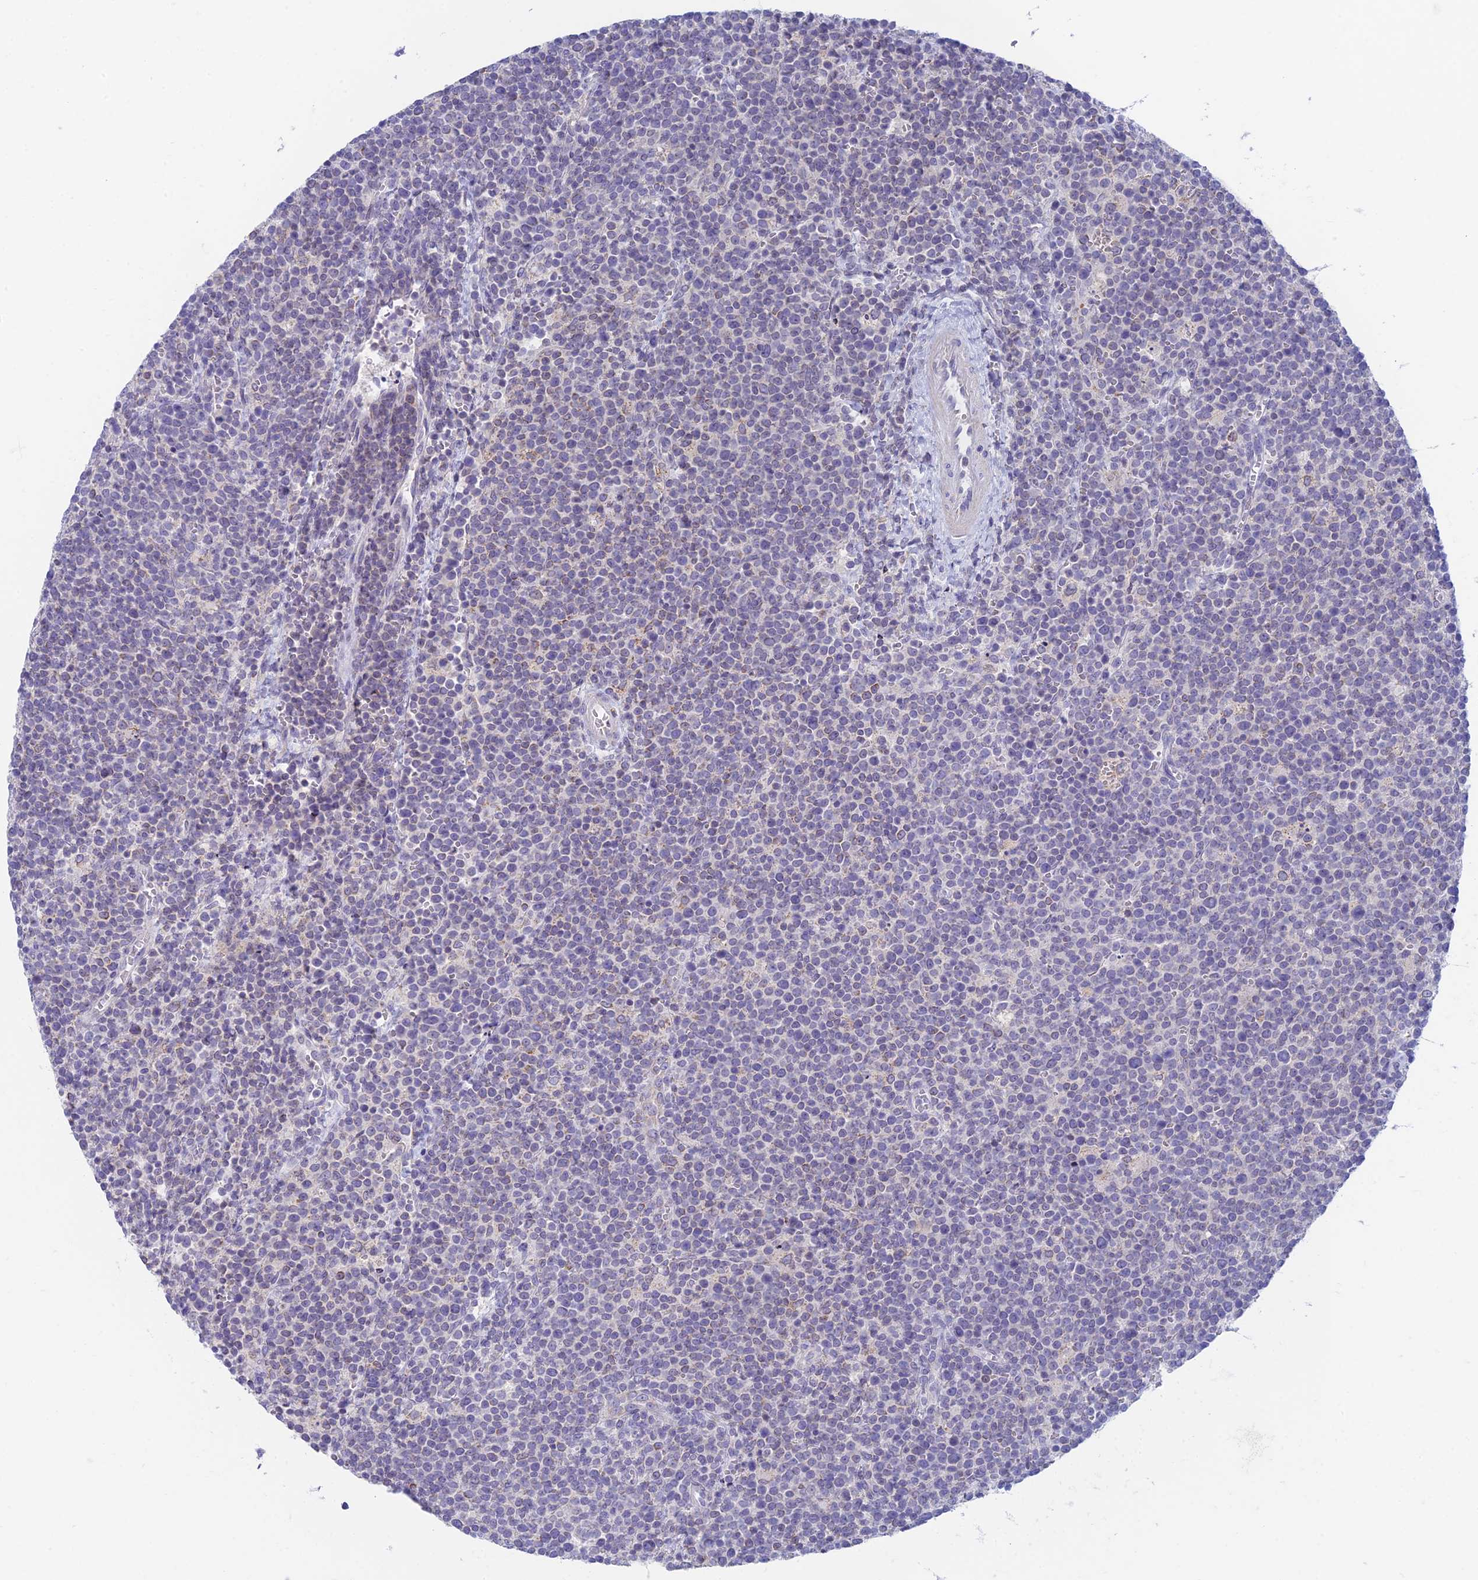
{"staining": {"intensity": "negative", "quantity": "none", "location": "none"}, "tissue": "lymphoma", "cell_type": "Tumor cells", "image_type": "cancer", "snomed": [{"axis": "morphology", "description": "Malignant lymphoma, non-Hodgkin's type, High grade"}, {"axis": "topography", "description": "Lymph node"}], "caption": "There is no significant positivity in tumor cells of high-grade malignant lymphoma, non-Hodgkin's type.", "gene": "REXO5", "patient": {"sex": "male", "age": 61}}